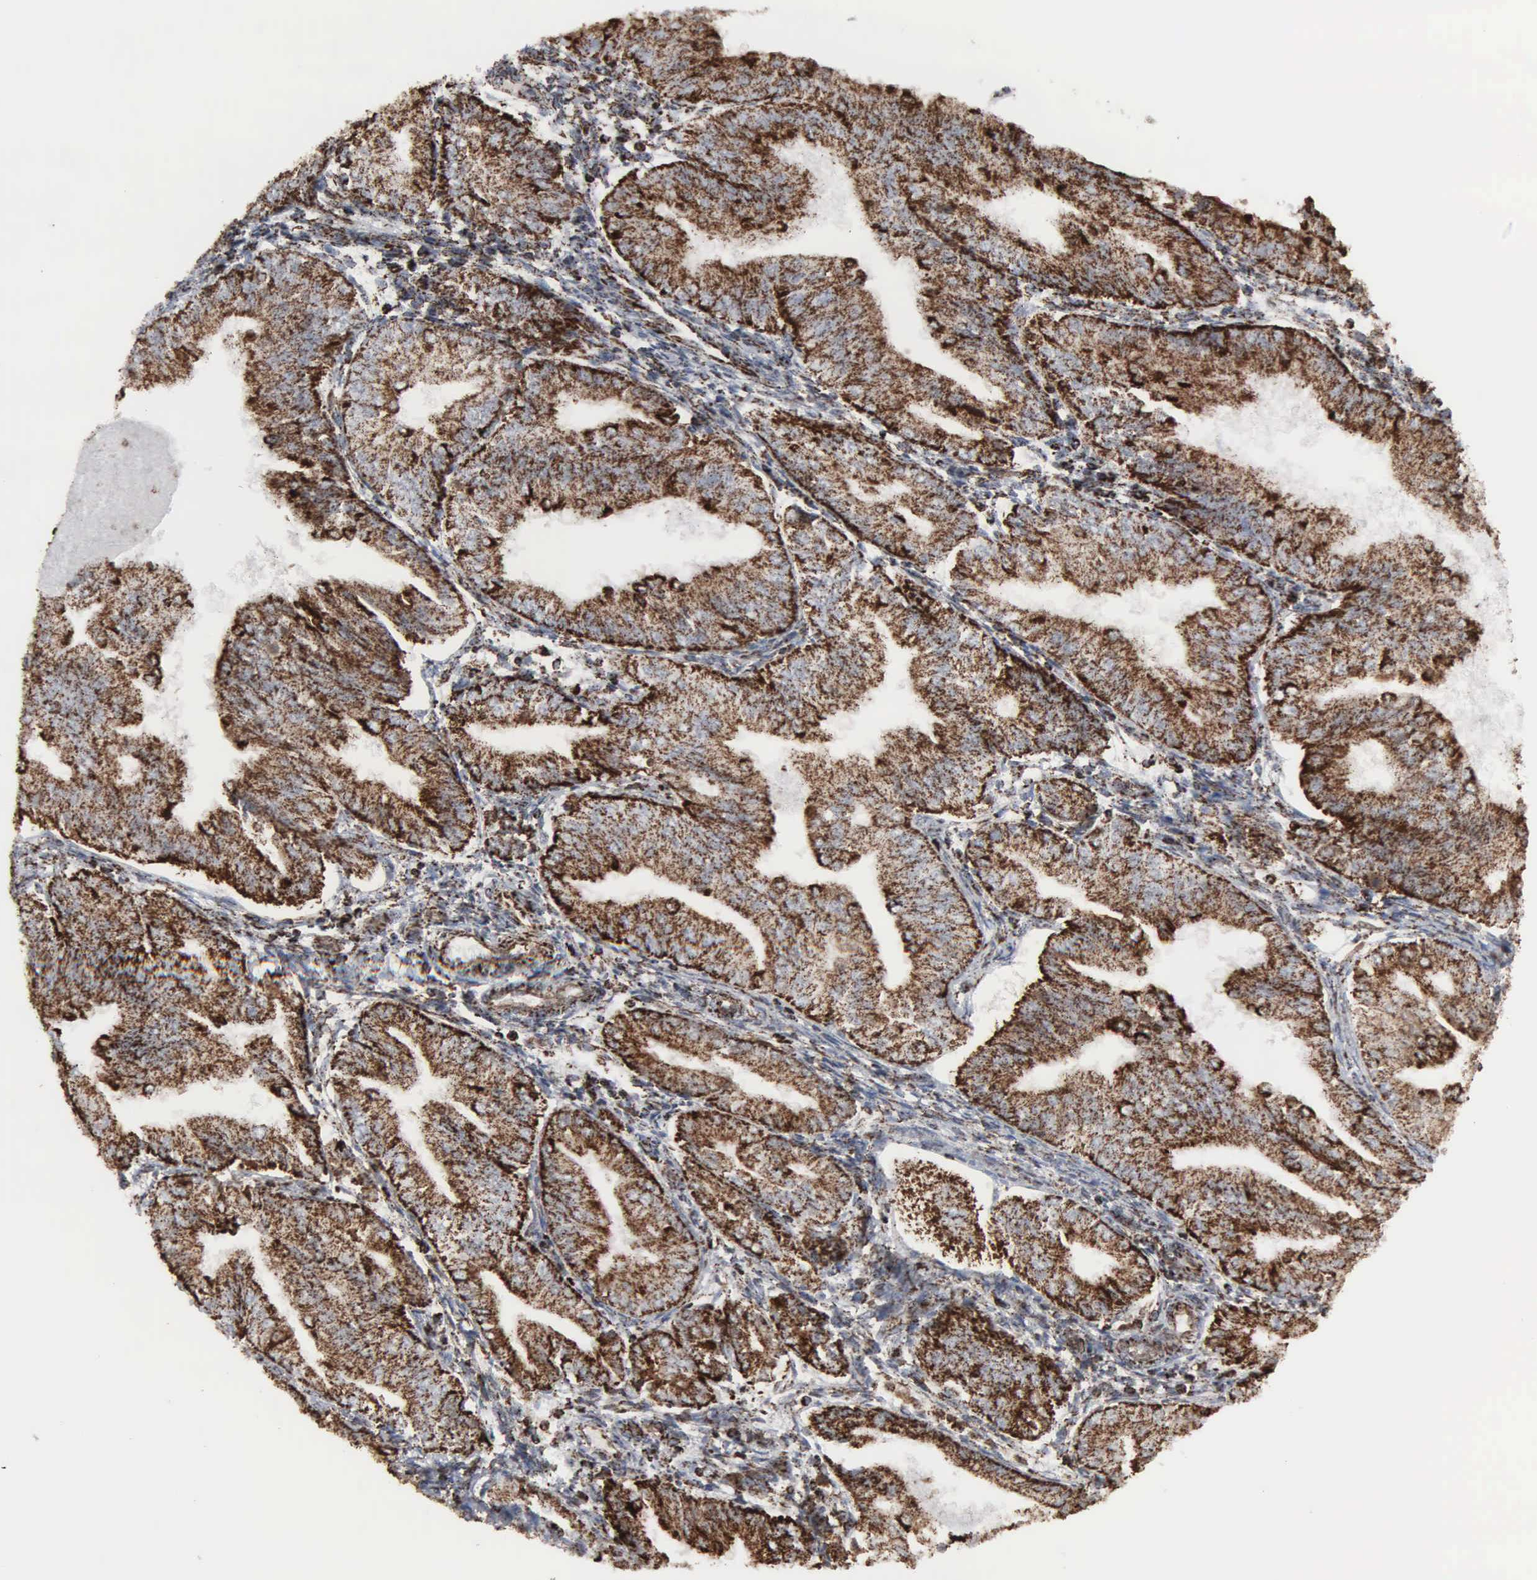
{"staining": {"intensity": "strong", "quantity": ">75%", "location": "cytoplasmic/membranous"}, "tissue": "endometrial cancer", "cell_type": "Tumor cells", "image_type": "cancer", "snomed": [{"axis": "morphology", "description": "Adenocarcinoma, NOS"}, {"axis": "topography", "description": "Endometrium"}], "caption": "High-power microscopy captured an immunohistochemistry photomicrograph of adenocarcinoma (endometrial), revealing strong cytoplasmic/membranous positivity in approximately >75% of tumor cells.", "gene": "HSPA9", "patient": {"sex": "female", "age": 53}}